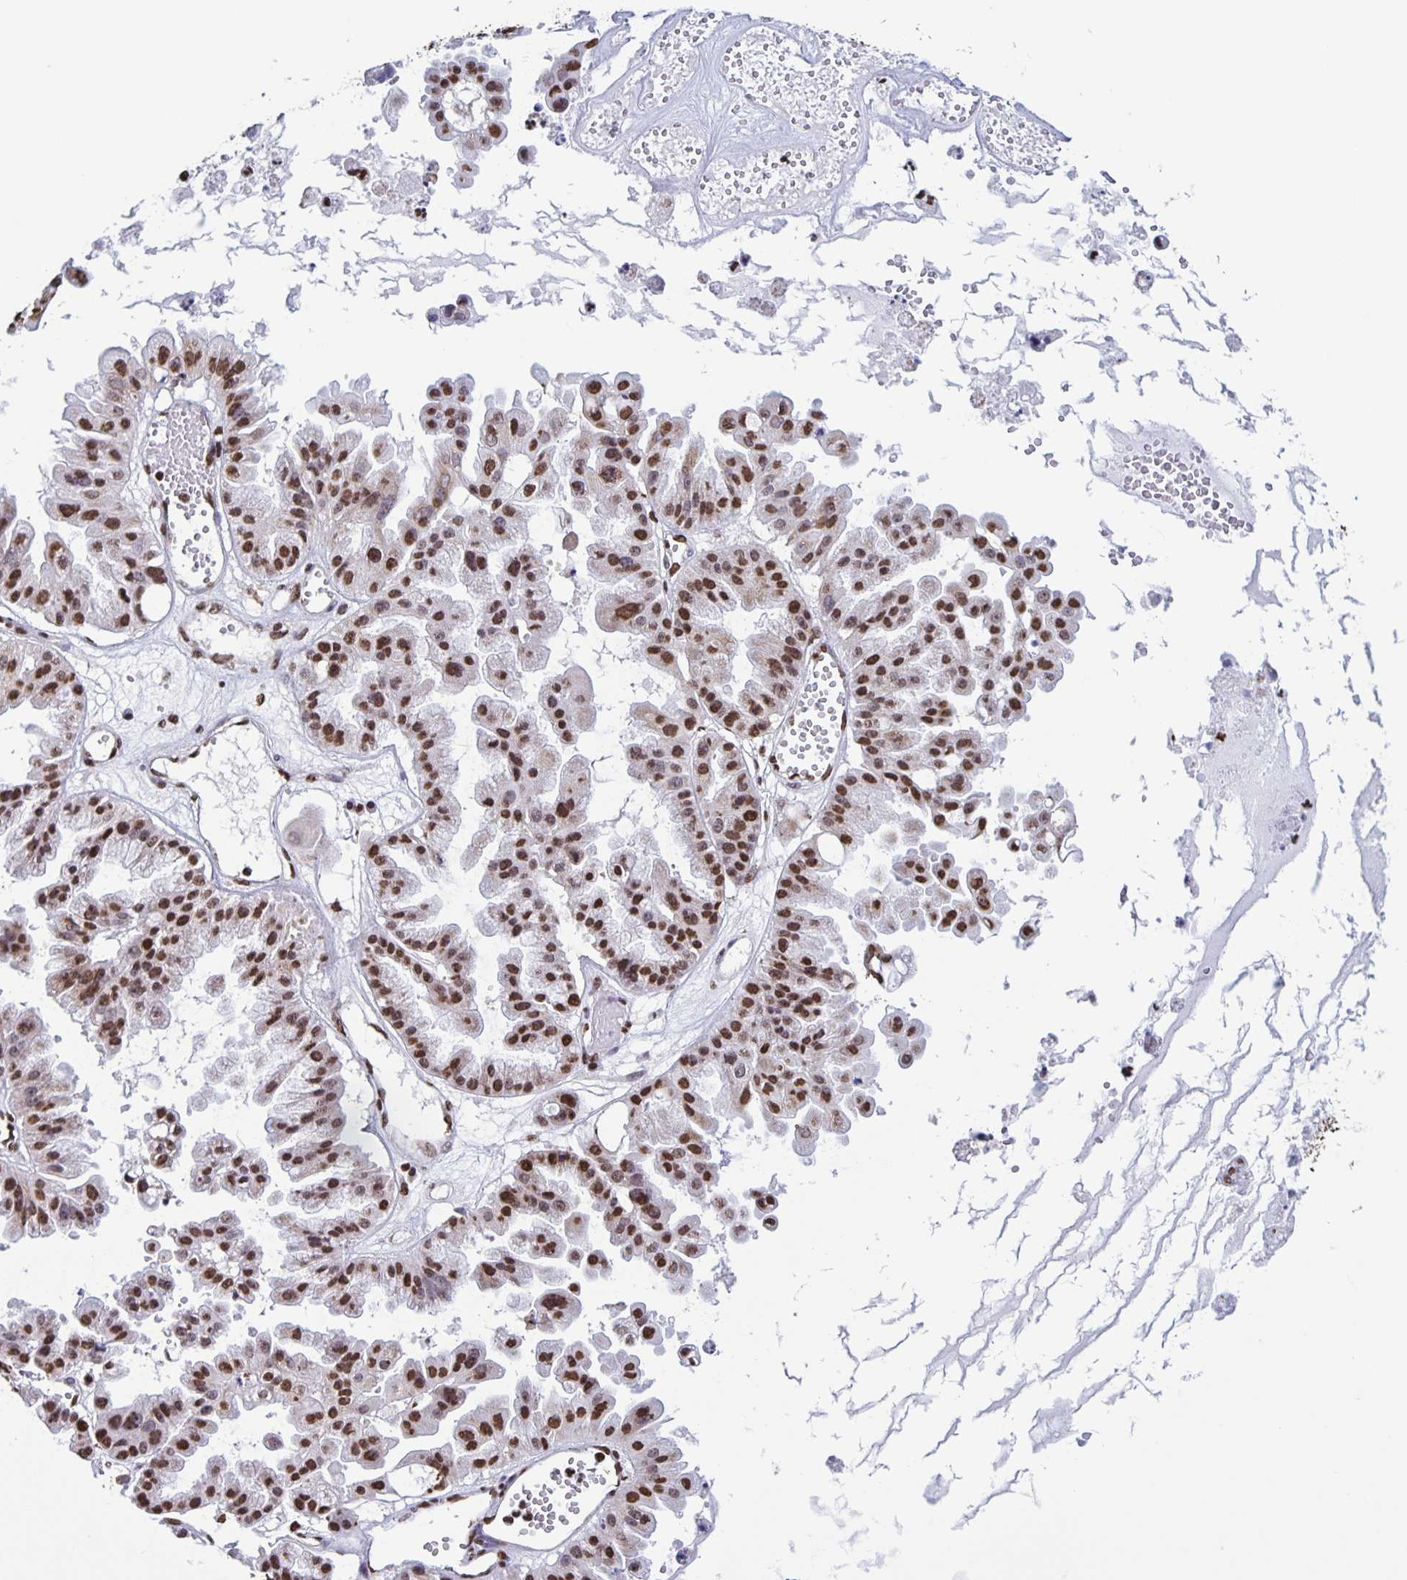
{"staining": {"intensity": "strong", "quantity": ">75%", "location": "nuclear"}, "tissue": "ovarian cancer", "cell_type": "Tumor cells", "image_type": "cancer", "snomed": [{"axis": "morphology", "description": "Cystadenocarcinoma, serous, NOS"}, {"axis": "topography", "description": "Ovary"}], "caption": "The image shows immunohistochemical staining of ovarian serous cystadenocarcinoma. There is strong nuclear staining is identified in about >75% of tumor cells.", "gene": "DUT", "patient": {"sex": "female", "age": 56}}